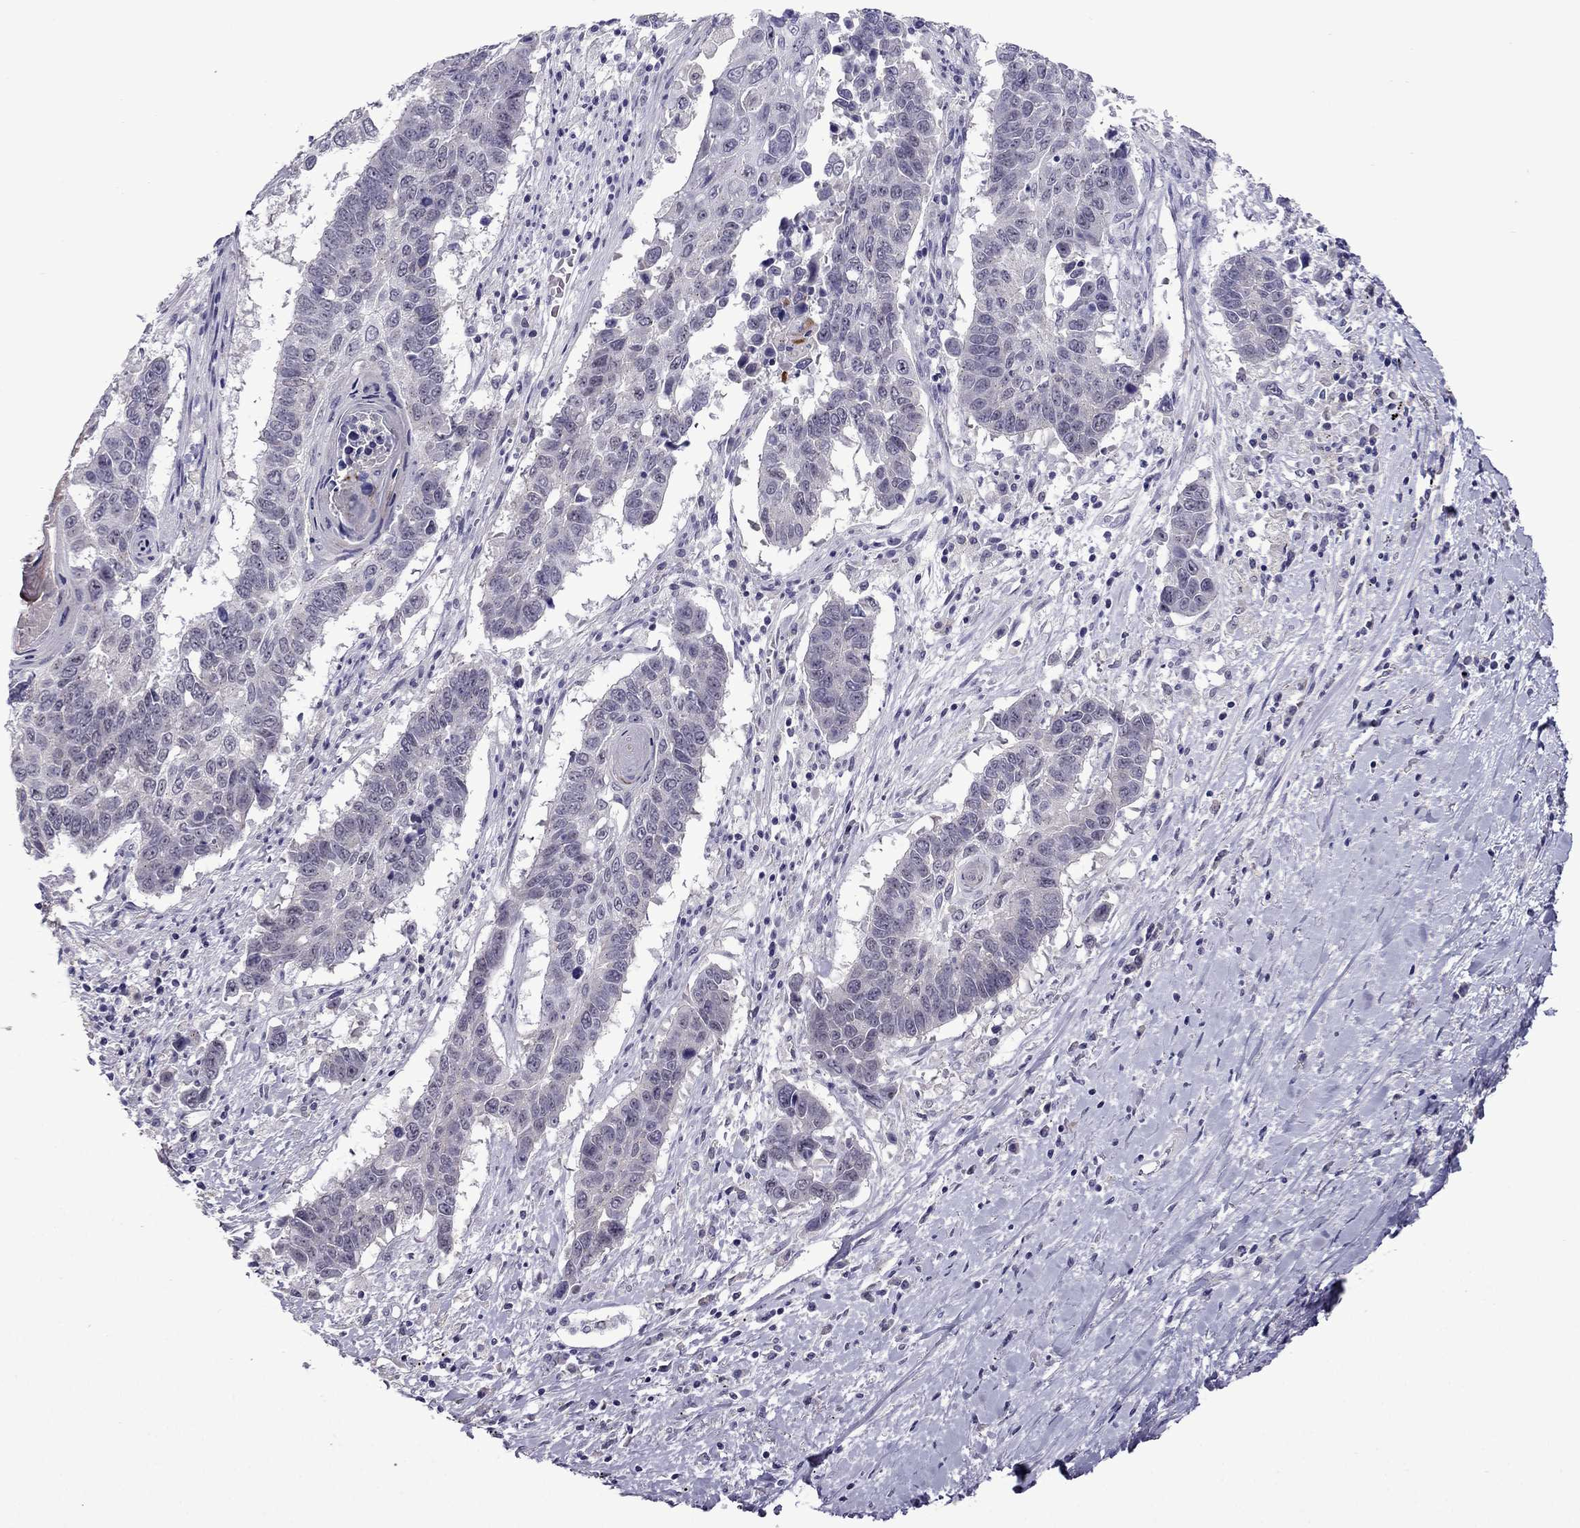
{"staining": {"intensity": "negative", "quantity": "none", "location": "none"}, "tissue": "lung cancer", "cell_type": "Tumor cells", "image_type": "cancer", "snomed": [{"axis": "morphology", "description": "Squamous cell carcinoma, NOS"}, {"axis": "topography", "description": "Lung"}], "caption": "The histopathology image reveals no staining of tumor cells in lung cancer.", "gene": "MYBPH", "patient": {"sex": "male", "age": 73}}